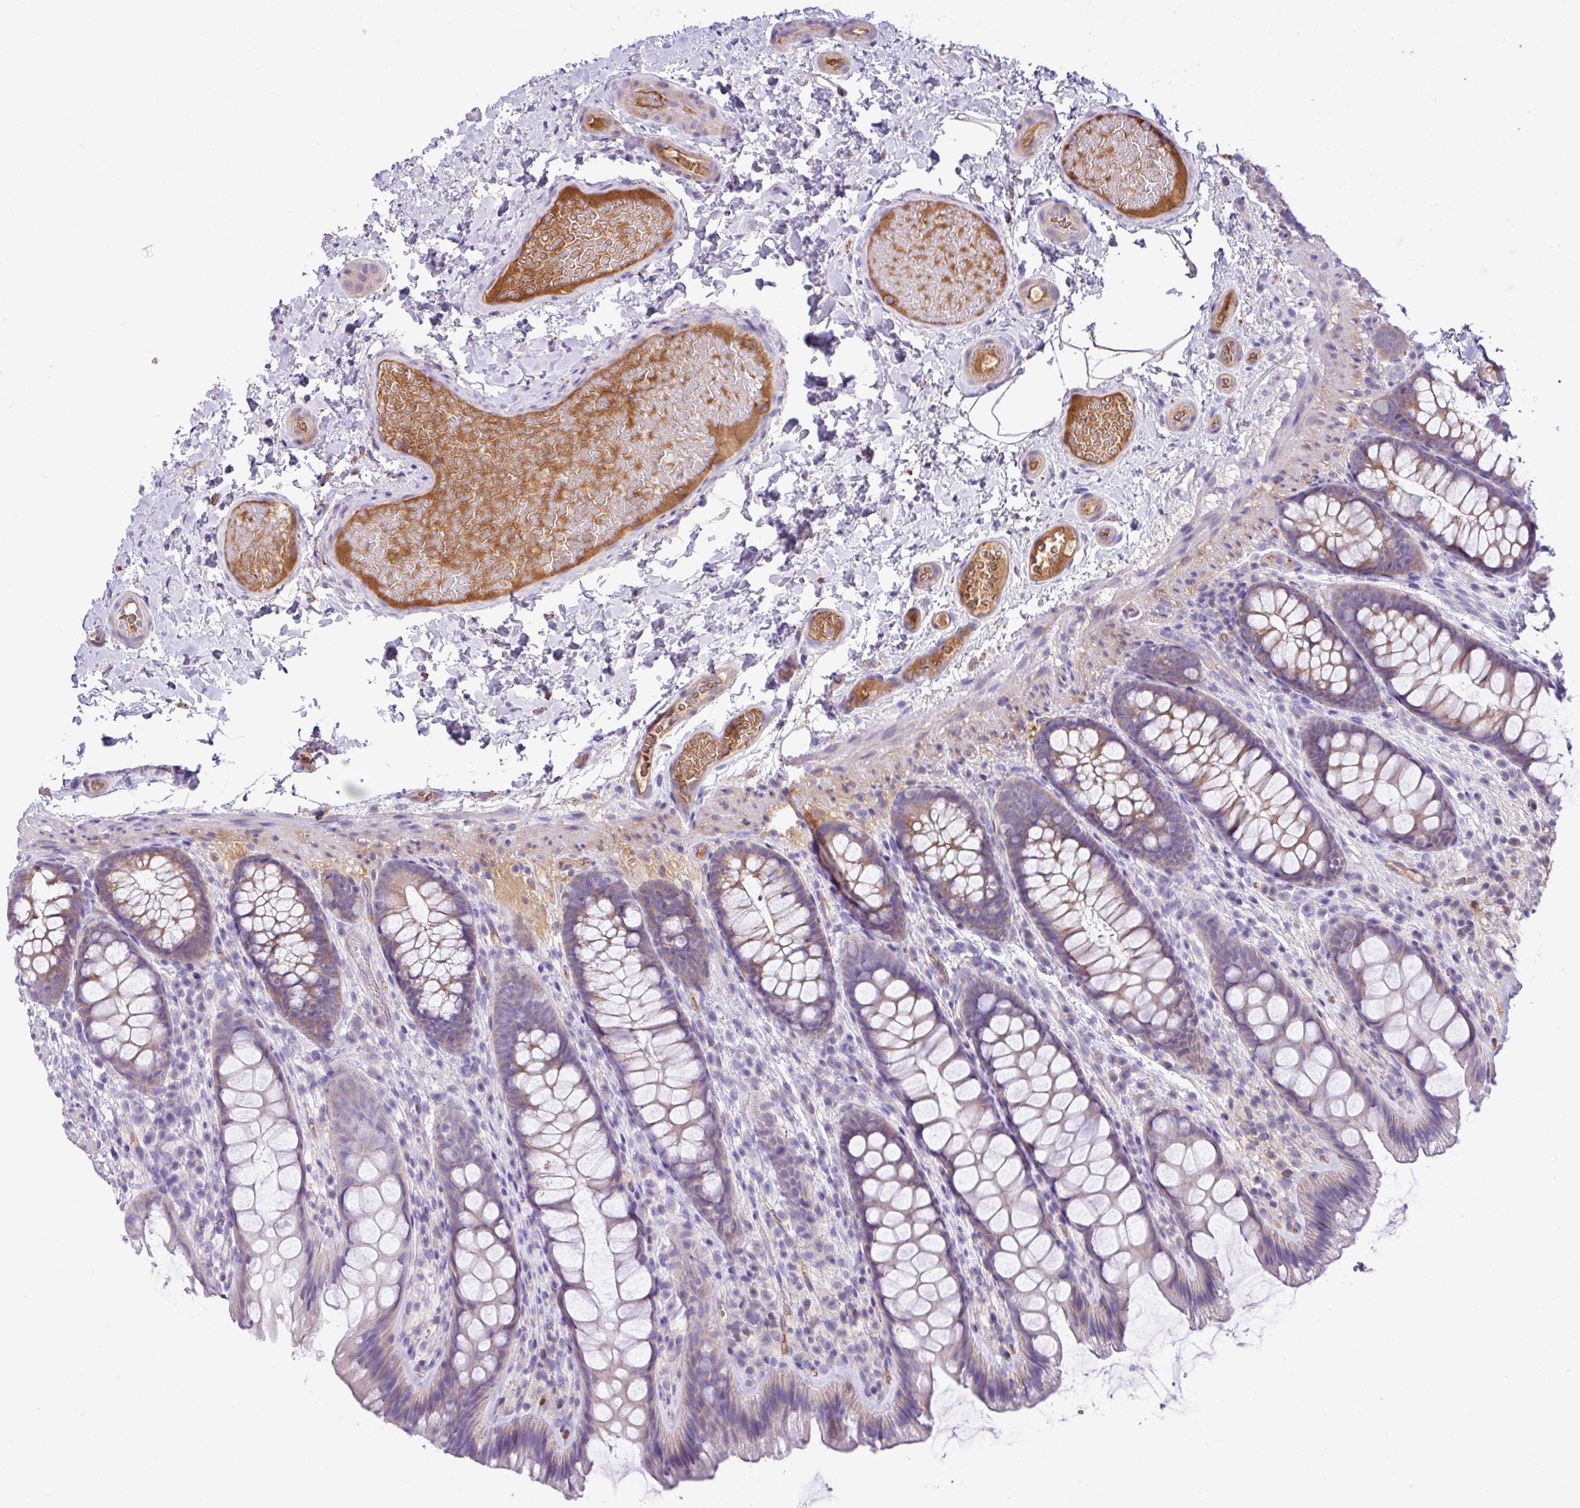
{"staining": {"intensity": "negative", "quantity": "none", "location": "none"}, "tissue": "colon", "cell_type": "Endothelial cells", "image_type": "normal", "snomed": [{"axis": "morphology", "description": "Normal tissue, NOS"}, {"axis": "topography", "description": "Colon"}], "caption": "High magnification brightfield microscopy of benign colon stained with DAB (3,3'-diaminobenzidine) (brown) and counterstained with hematoxylin (blue): endothelial cells show no significant expression. (Immunohistochemistry, brightfield microscopy, high magnification).", "gene": "DNAL1", "patient": {"sex": "male", "age": 46}}